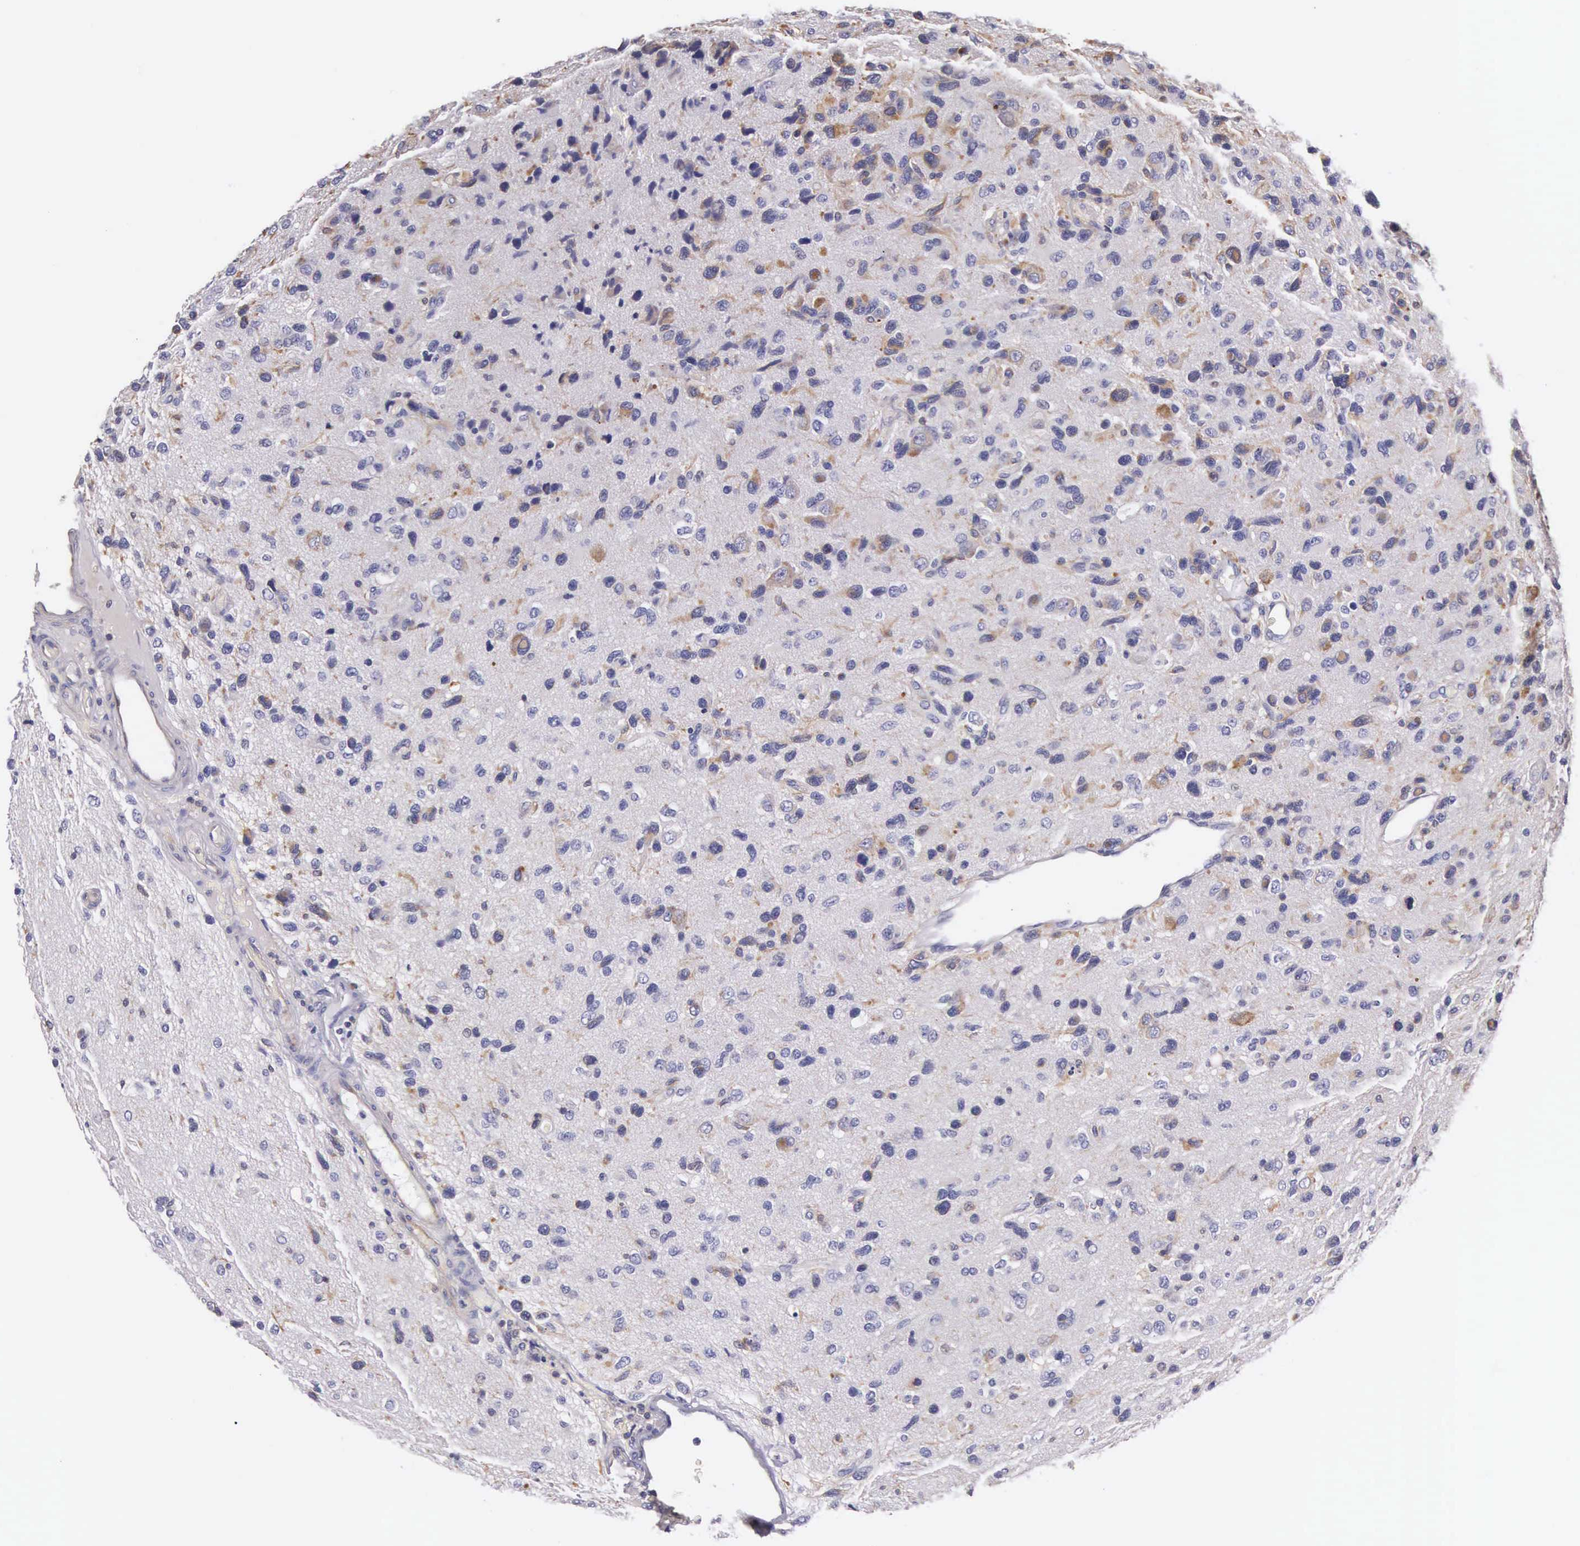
{"staining": {"intensity": "weak", "quantity": "25%-75%", "location": "cytoplasmic/membranous"}, "tissue": "glioma", "cell_type": "Tumor cells", "image_type": "cancer", "snomed": [{"axis": "morphology", "description": "Glioma, malignant, High grade"}, {"axis": "topography", "description": "Brain"}], "caption": "Human glioma stained with a brown dye shows weak cytoplasmic/membranous positive positivity in approximately 25%-75% of tumor cells.", "gene": "OSBPL3", "patient": {"sex": "male", "age": 77}}